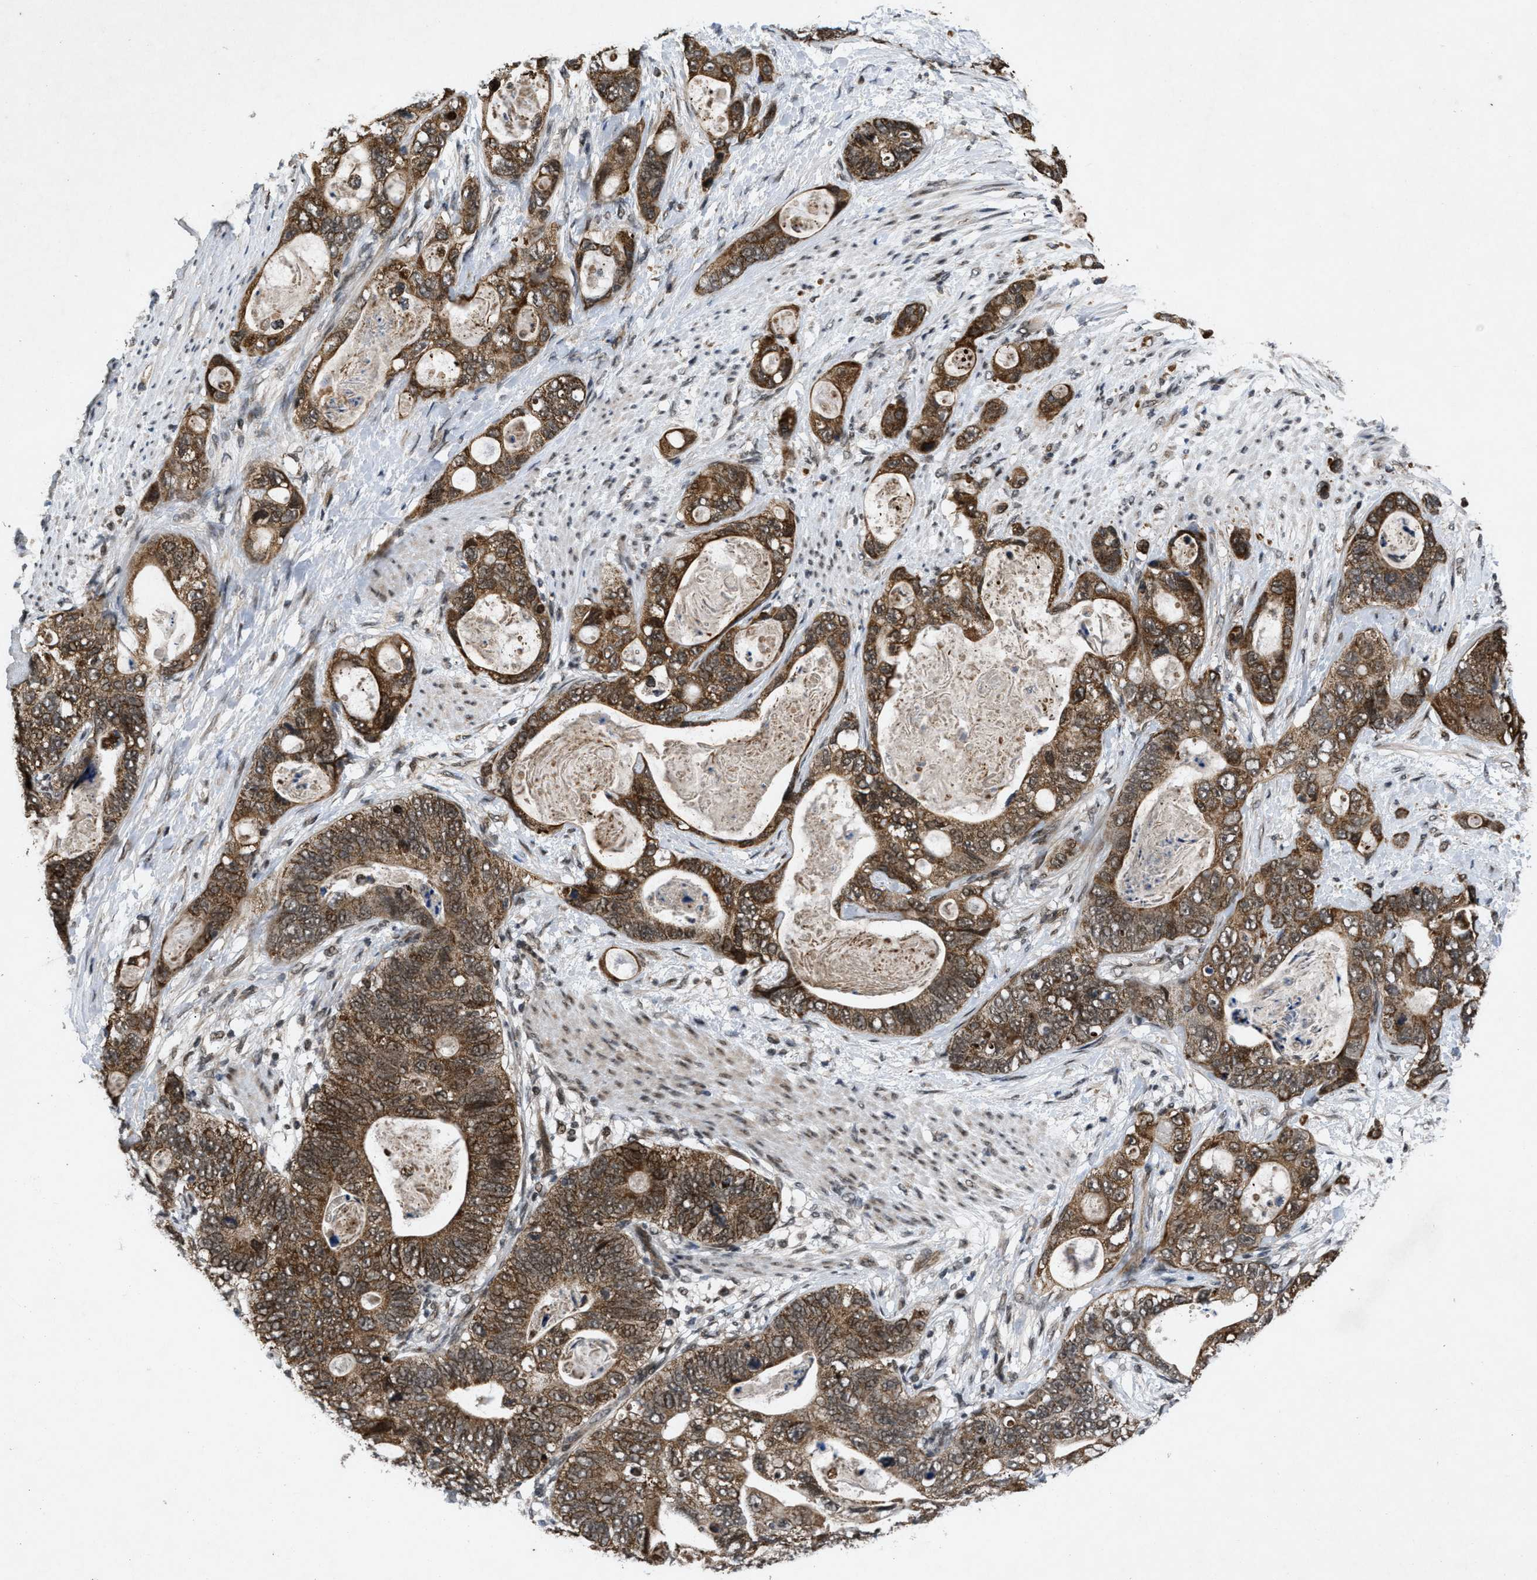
{"staining": {"intensity": "moderate", "quantity": ">75%", "location": "cytoplasmic/membranous,nuclear"}, "tissue": "stomach cancer", "cell_type": "Tumor cells", "image_type": "cancer", "snomed": [{"axis": "morphology", "description": "Normal tissue, NOS"}, {"axis": "morphology", "description": "Adenocarcinoma, NOS"}, {"axis": "topography", "description": "Stomach"}], "caption": "Protein staining by immunohistochemistry displays moderate cytoplasmic/membranous and nuclear staining in about >75% of tumor cells in stomach cancer. The staining is performed using DAB brown chromogen to label protein expression. The nuclei are counter-stained blue using hematoxylin.", "gene": "ZNHIT1", "patient": {"sex": "female", "age": 89}}